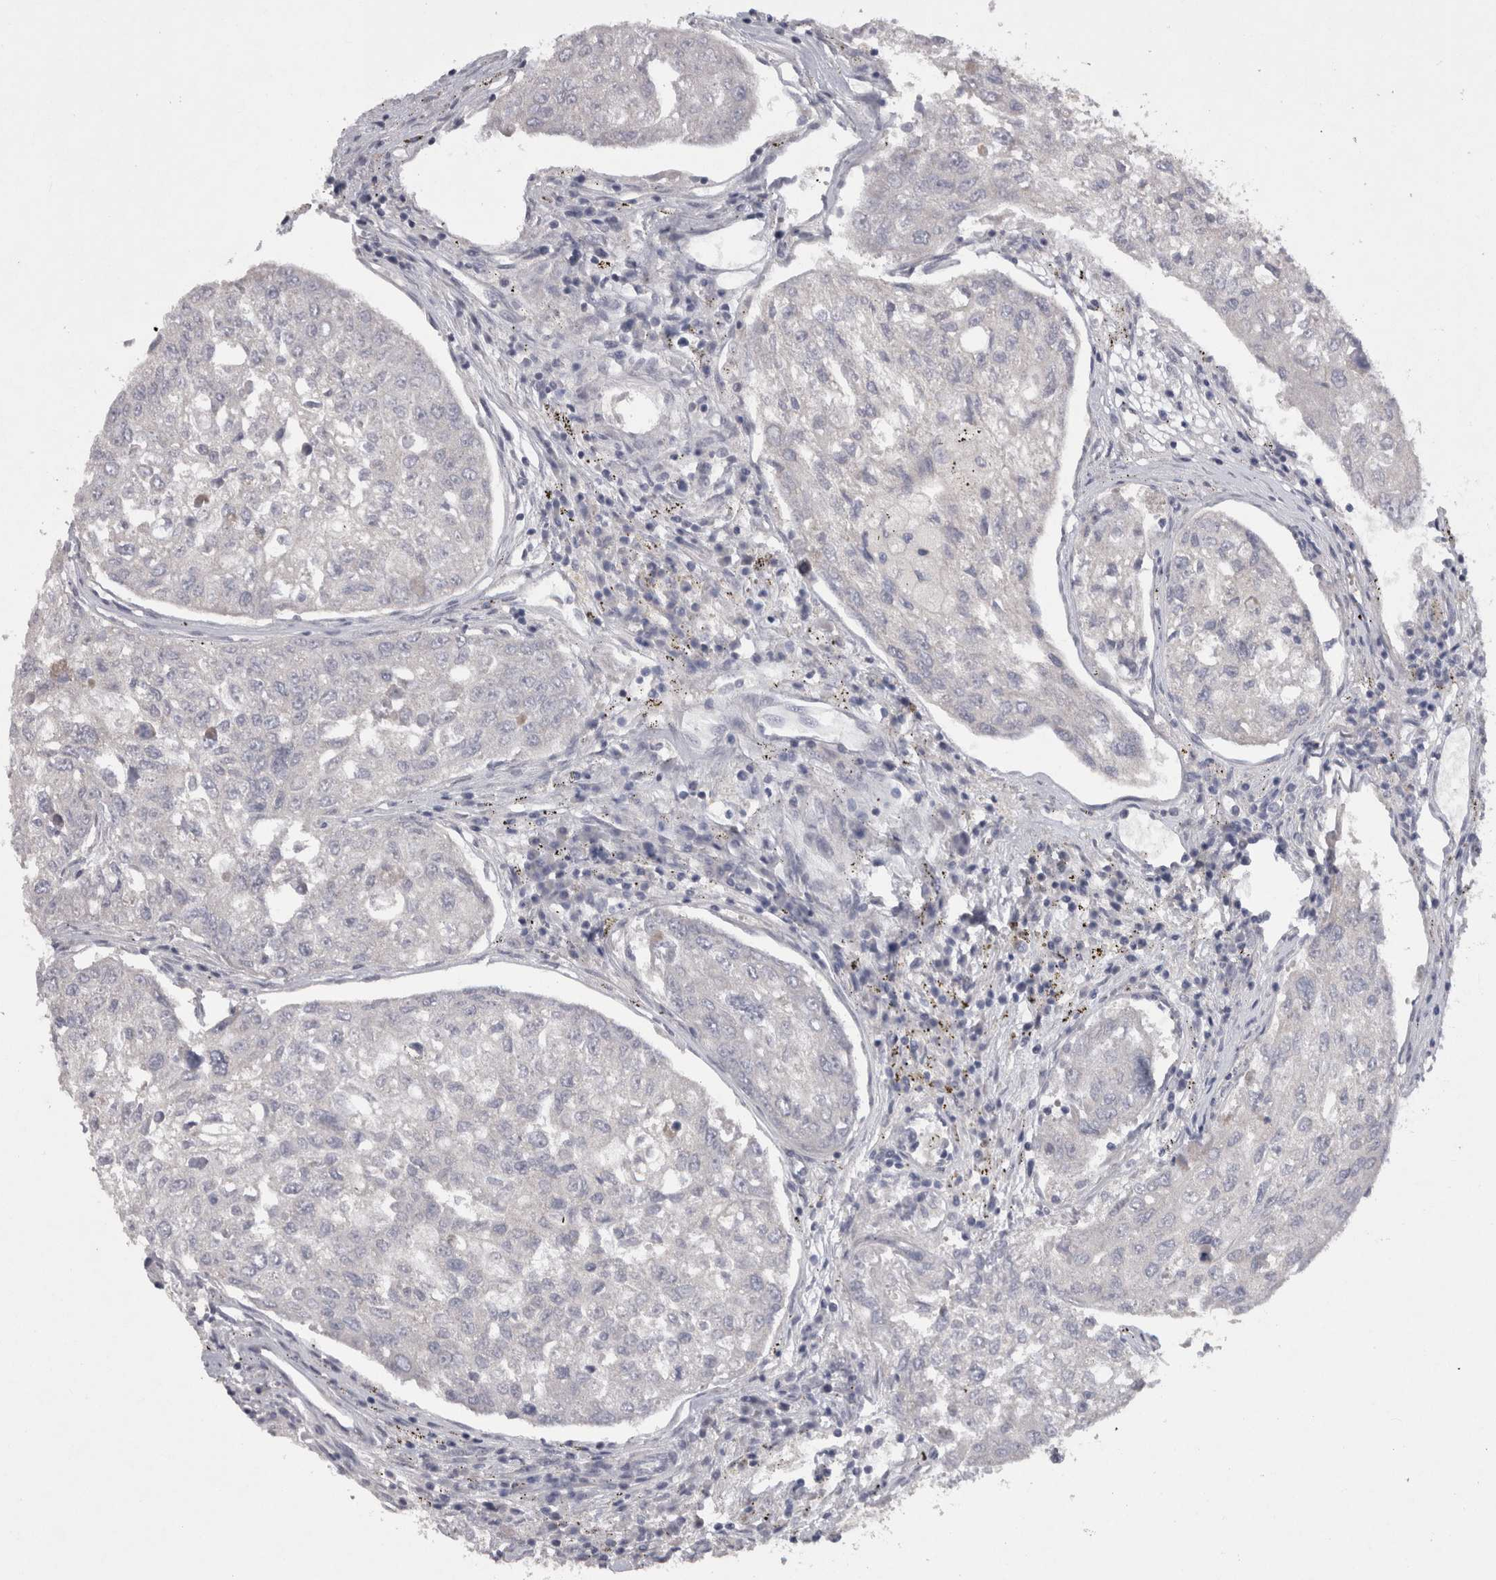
{"staining": {"intensity": "negative", "quantity": "none", "location": "none"}, "tissue": "urothelial cancer", "cell_type": "Tumor cells", "image_type": "cancer", "snomed": [{"axis": "morphology", "description": "Urothelial carcinoma, High grade"}, {"axis": "topography", "description": "Lymph node"}, {"axis": "topography", "description": "Urinary bladder"}], "caption": "Immunohistochemistry (IHC) of human high-grade urothelial carcinoma reveals no staining in tumor cells. (IHC, brightfield microscopy, high magnification).", "gene": "LRRC40", "patient": {"sex": "male", "age": 51}}